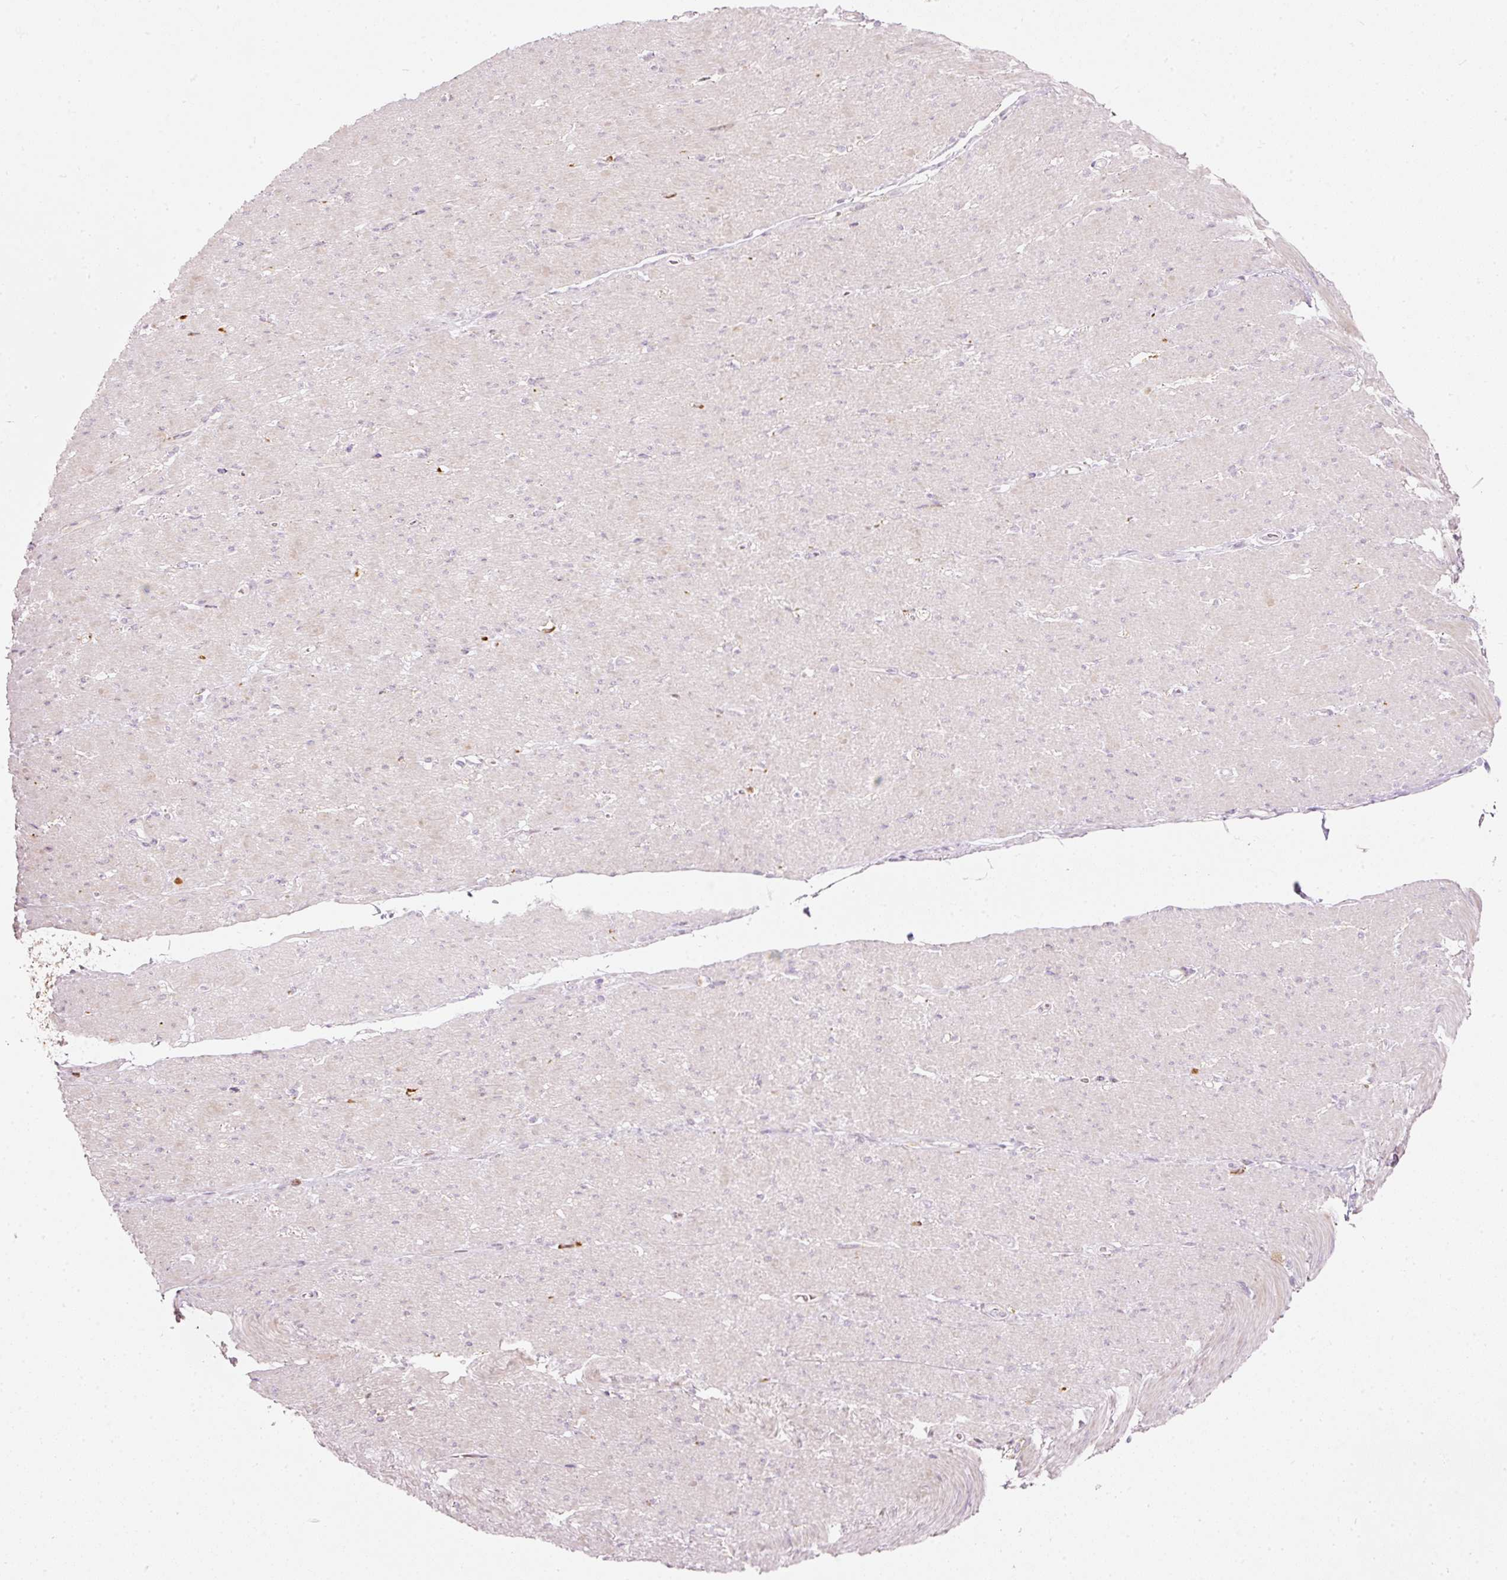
{"staining": {"intensity": "negative", "quantity": "none", "location": "none"}, "tissue": "smooth muscle", "cell_type": "Smooth muscle cells", "image_type": "normal", "snomed": [{"axis": "morphology", "description": "Normal tissue, NOS"}, {"axis": "topography", "description": "Smooth muscle"}, {"axis": "topography", "description": "Rectum"}], "caption": "Smooth muscle cells show no significant staining in unremarkable smooth muscle. (Stains: DAB (3,3'-diaminobenzidine) IHC with hematoxylin counter stain, Microscopy: brightfield microscopy at high magnification).", "gene": "MTHFD2", "patient": {"sex": "male", "age": 53}}